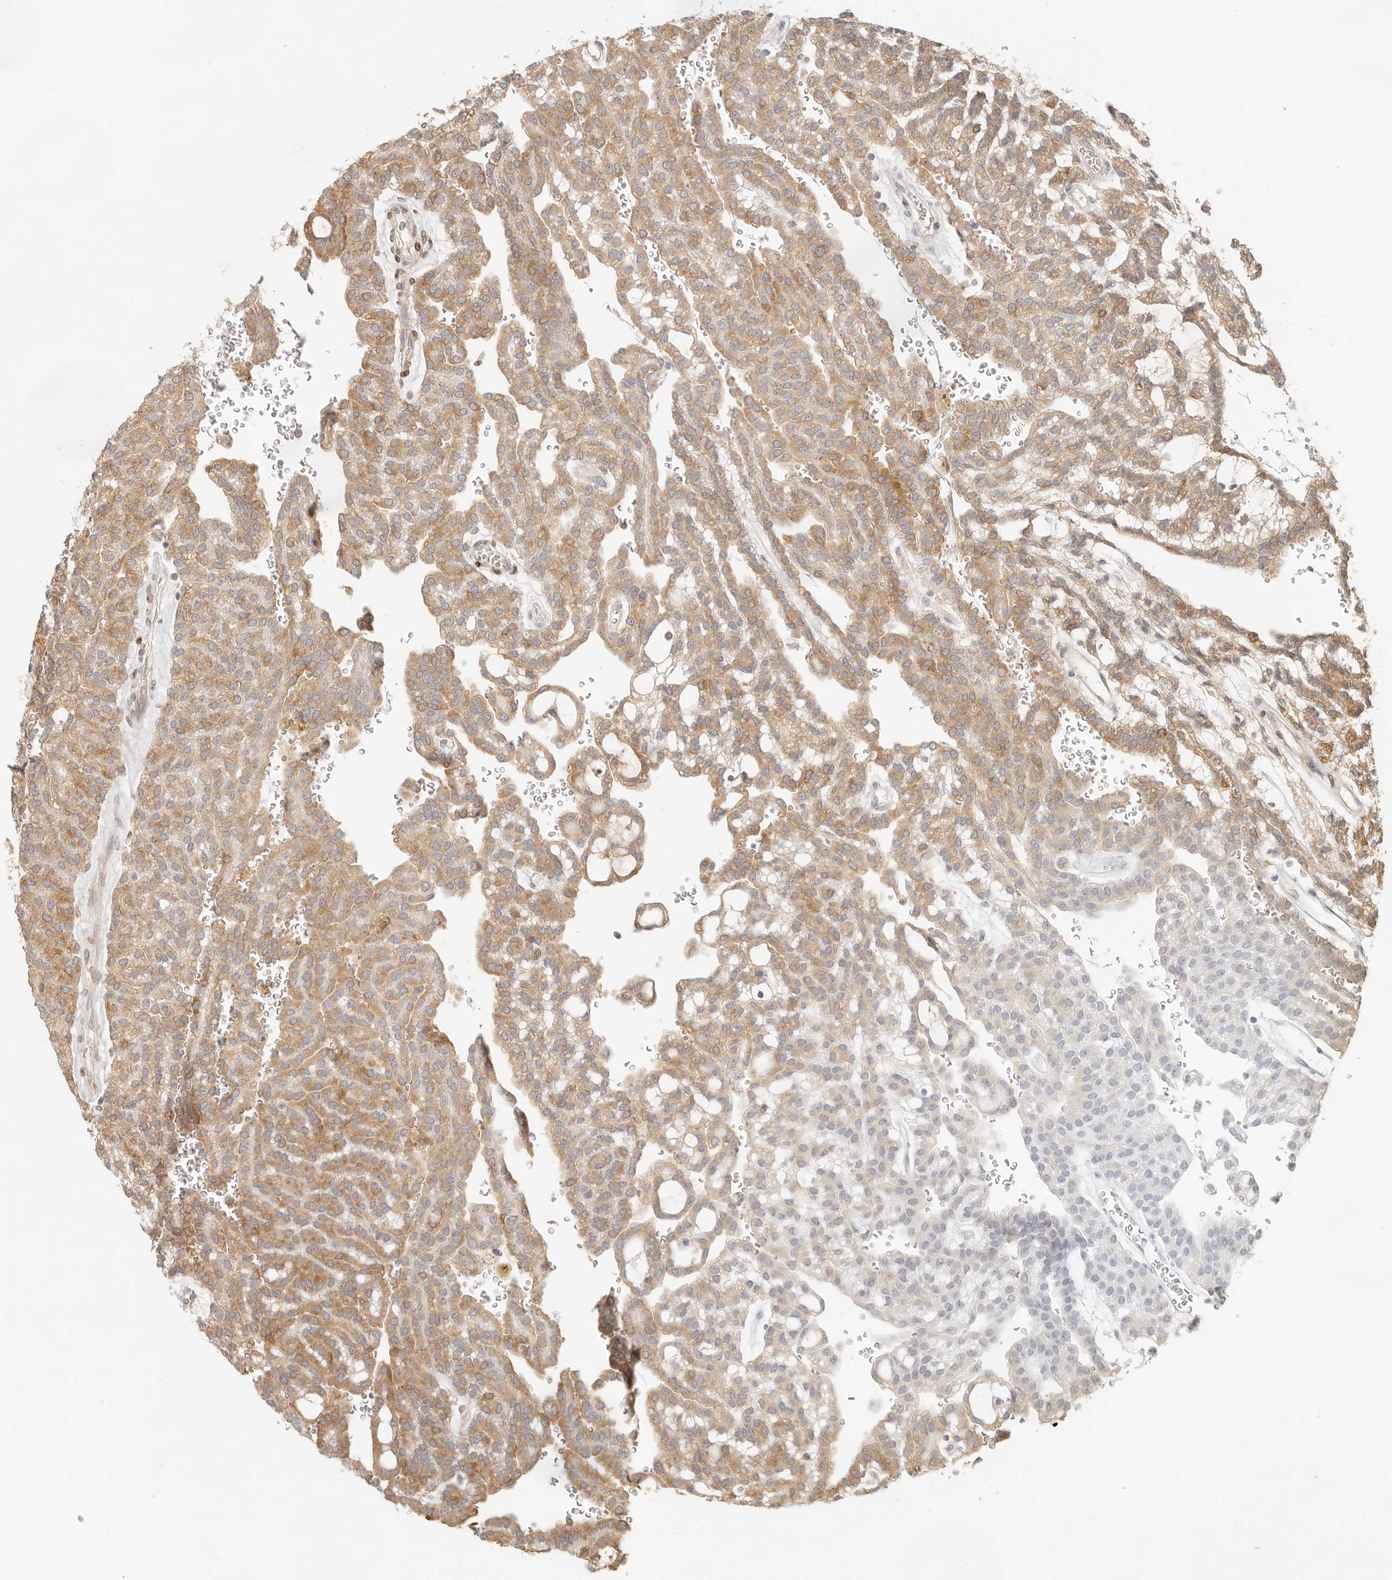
{"staining": {"intensity": "moderate", "quantity": ">75%", "location": "cytoplasmic/membranous"}, "tissue": "renal cancer", "cell_type": "Tumor cells", "image_type": "cancer", "snomed": [{"axis": "morphology", "description": "Adenocarcinoma, NOS"}, {"axis": "topography", "description": "Kidney"}], "caption": "This is a micrograph of IHC staining of adenocarcinoma (renal), which shows moderate staining in the cytoplasmic/membranous of tumor cells.", "gene": "PABPC4", "patient": {"sex": "male", "age": 63}}